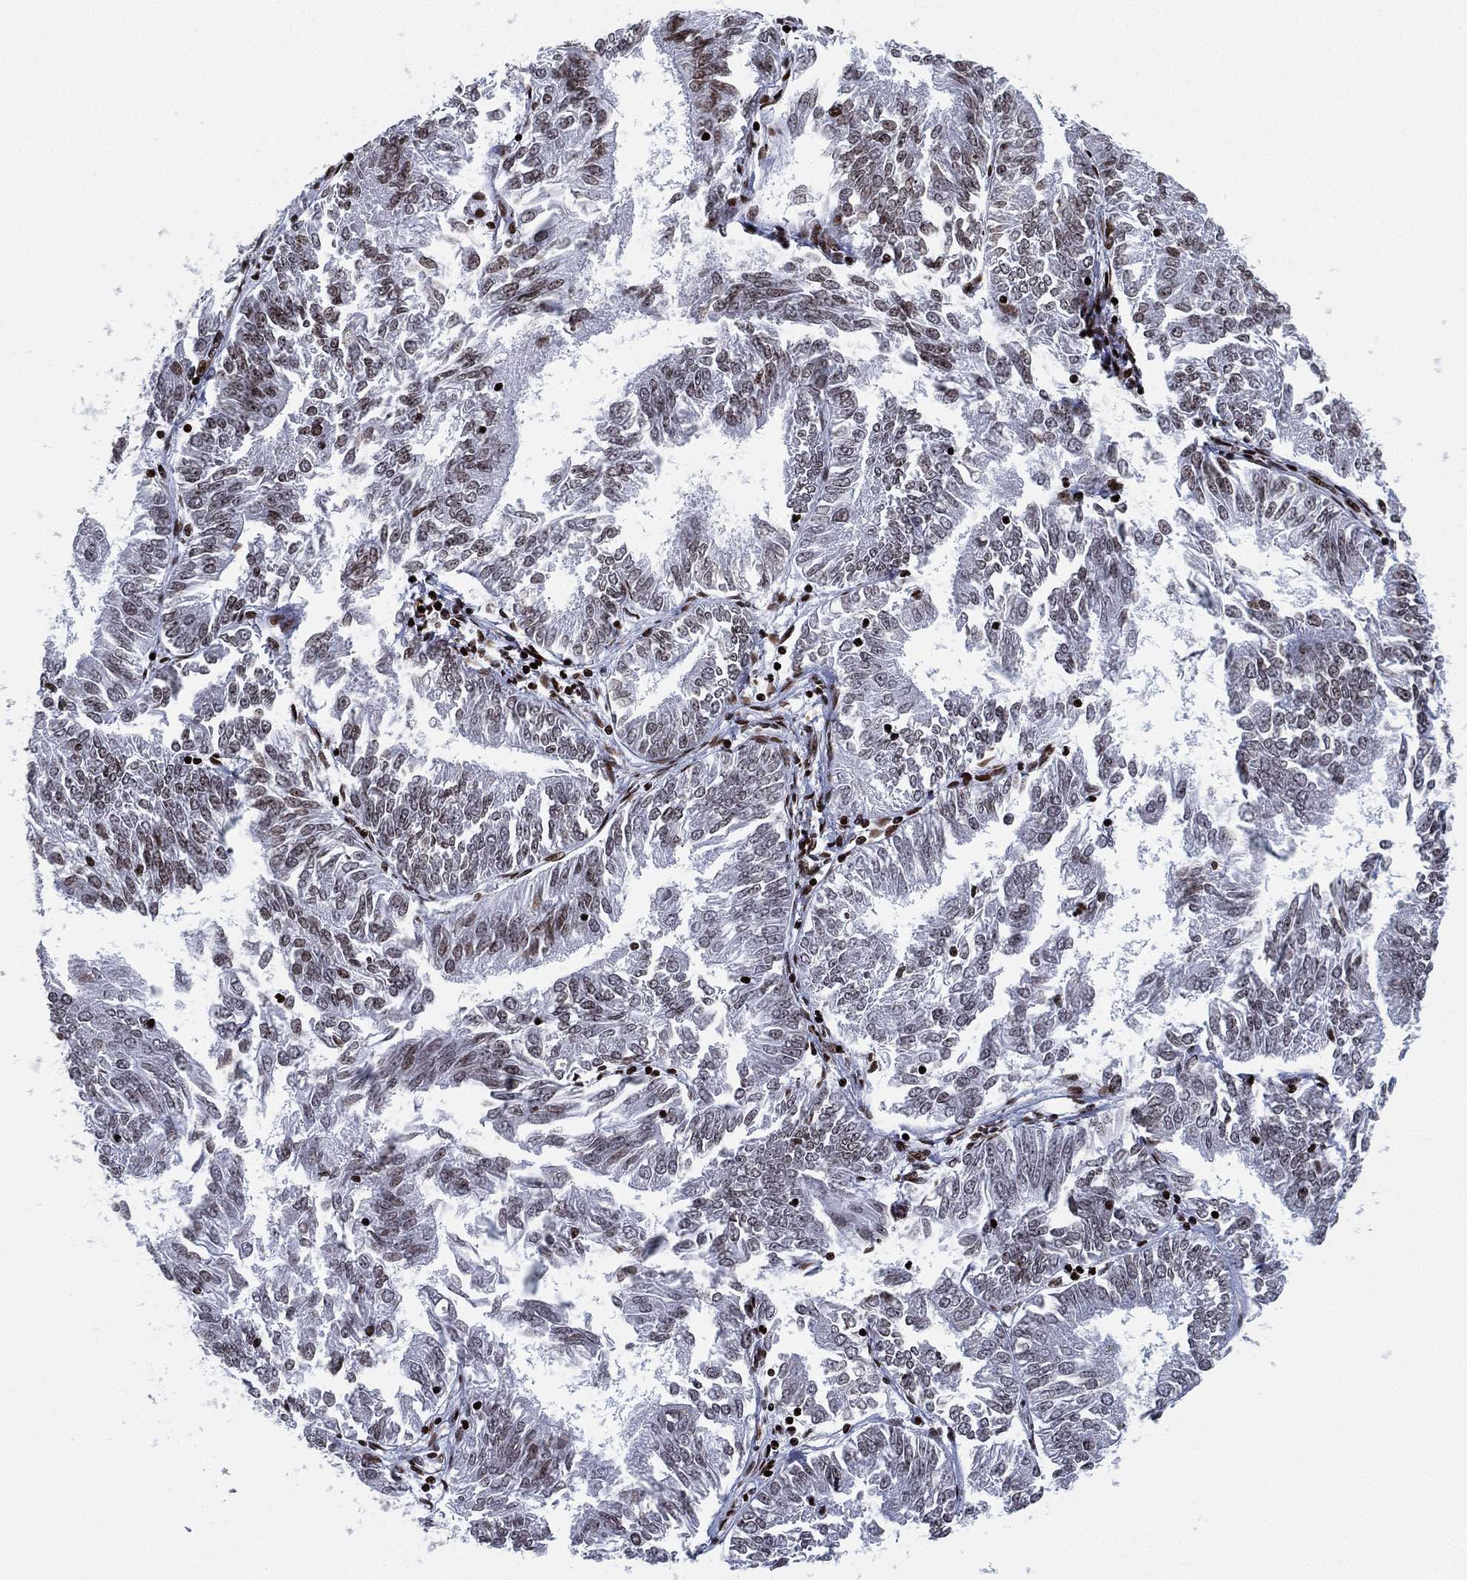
{"staining": {"intensity": "weak", "quantity": "<25%", "location": "nuclear"}, "tissue": "endometrial cancer", "cell_type": "Tumor cells", "image_type": "cancer", "snomed": [{"axis": "morphology", "description": "Adenocarcinoma, NOS"}, {"axis": "topography", "description": "Endometrium"}], "caption": "Endometrial cancer stained for a protein using immunohistochemistry (IHC) exhibits no staining tumor cells.", "gene": "MFSD14A", "patient": {"sex": "female", "age": 58}}